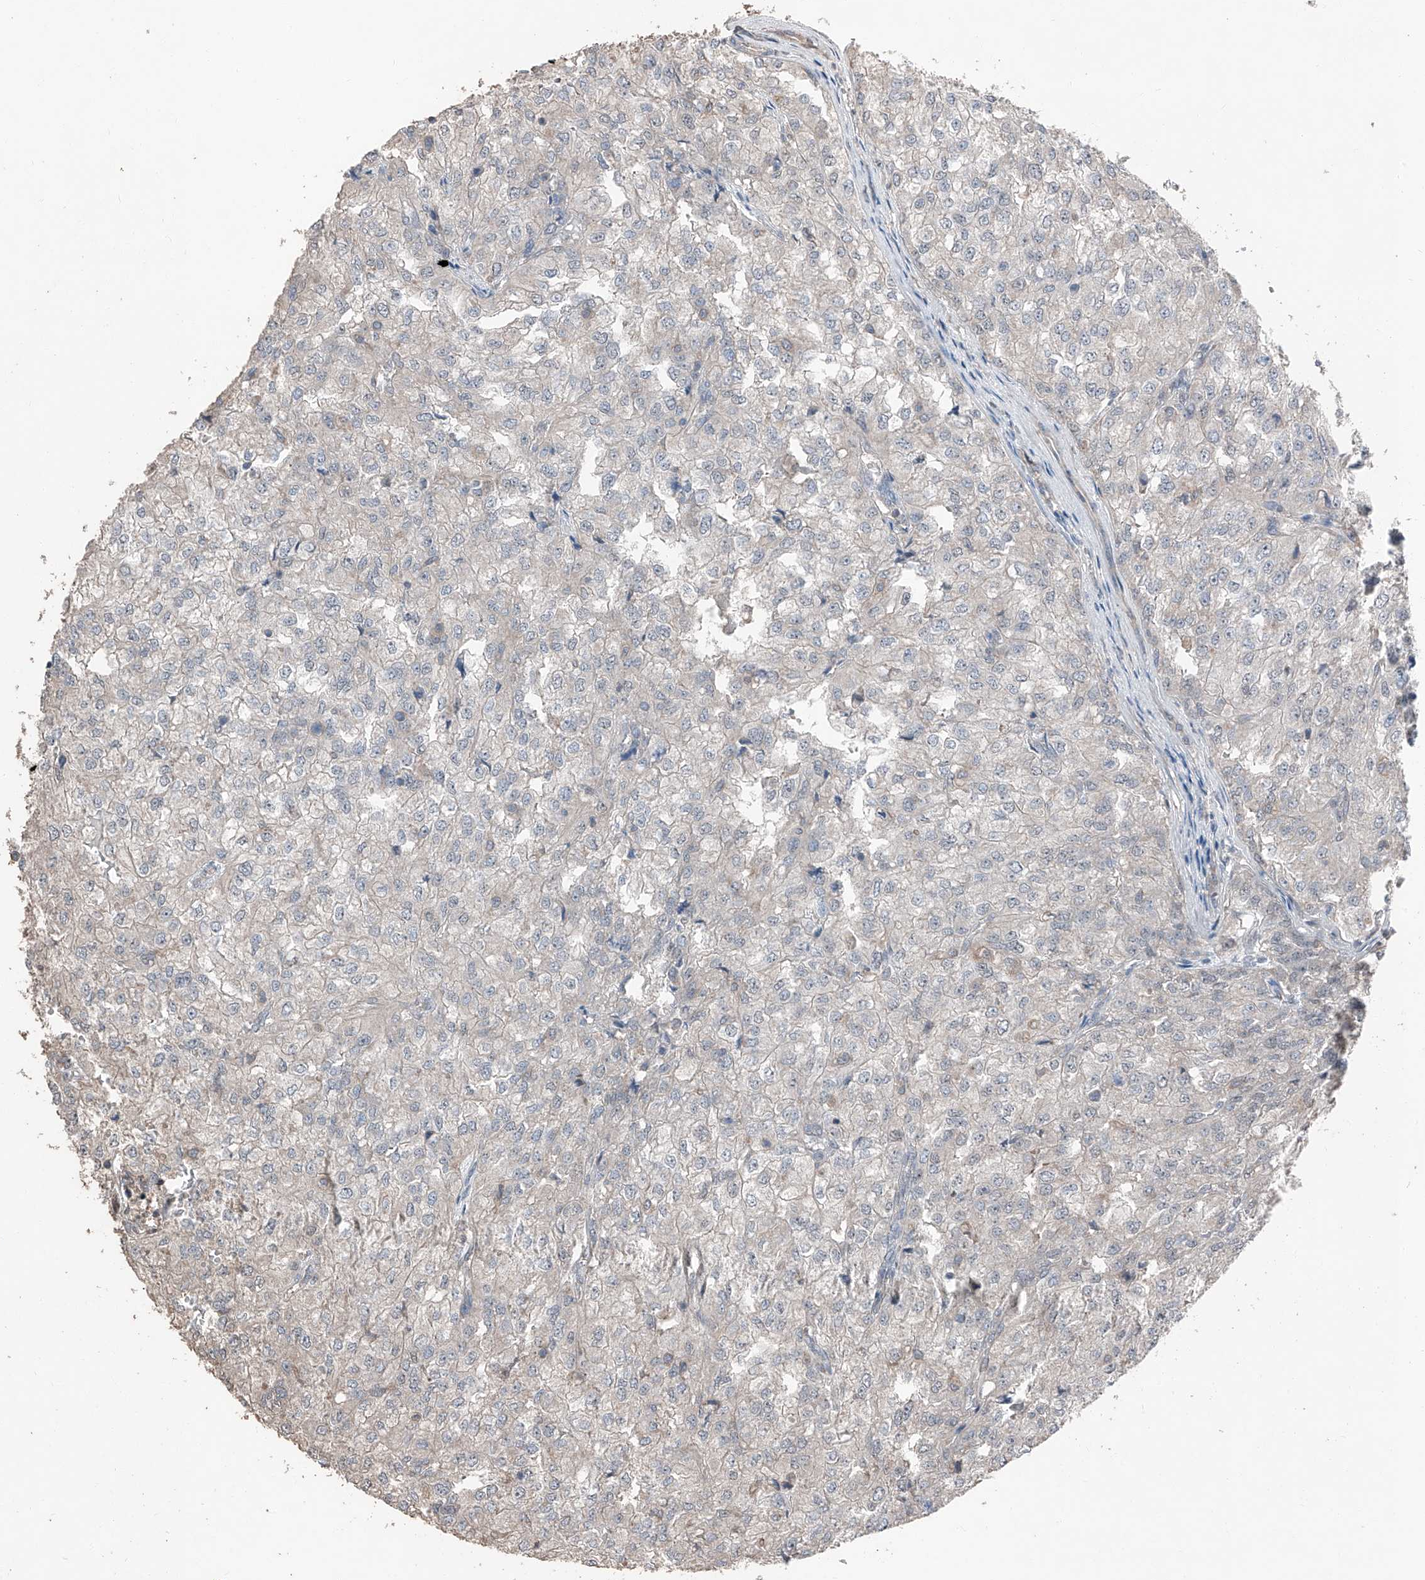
{"staining": {"intensity": "negative", "quantity": "none", "location": "none"}, "tissue": "renal cancer", "cell_type": "Tumor cells", "image_type": "cancer", "snomed": [{"axis": "morphology", "description": "Adenocarcinoma, NOS"}, {"axis": "topography", "description": "Kidney"}], "caption": "Tumor cells show no significant protein positivity in renal cancer (adenocarcinoma). The staining is performed using DAB brown chromogen with nuclei counter-stained in using hematoxylin.", "gene": "MAMLD1", "patient": {"sex": "female", "age": 54}}